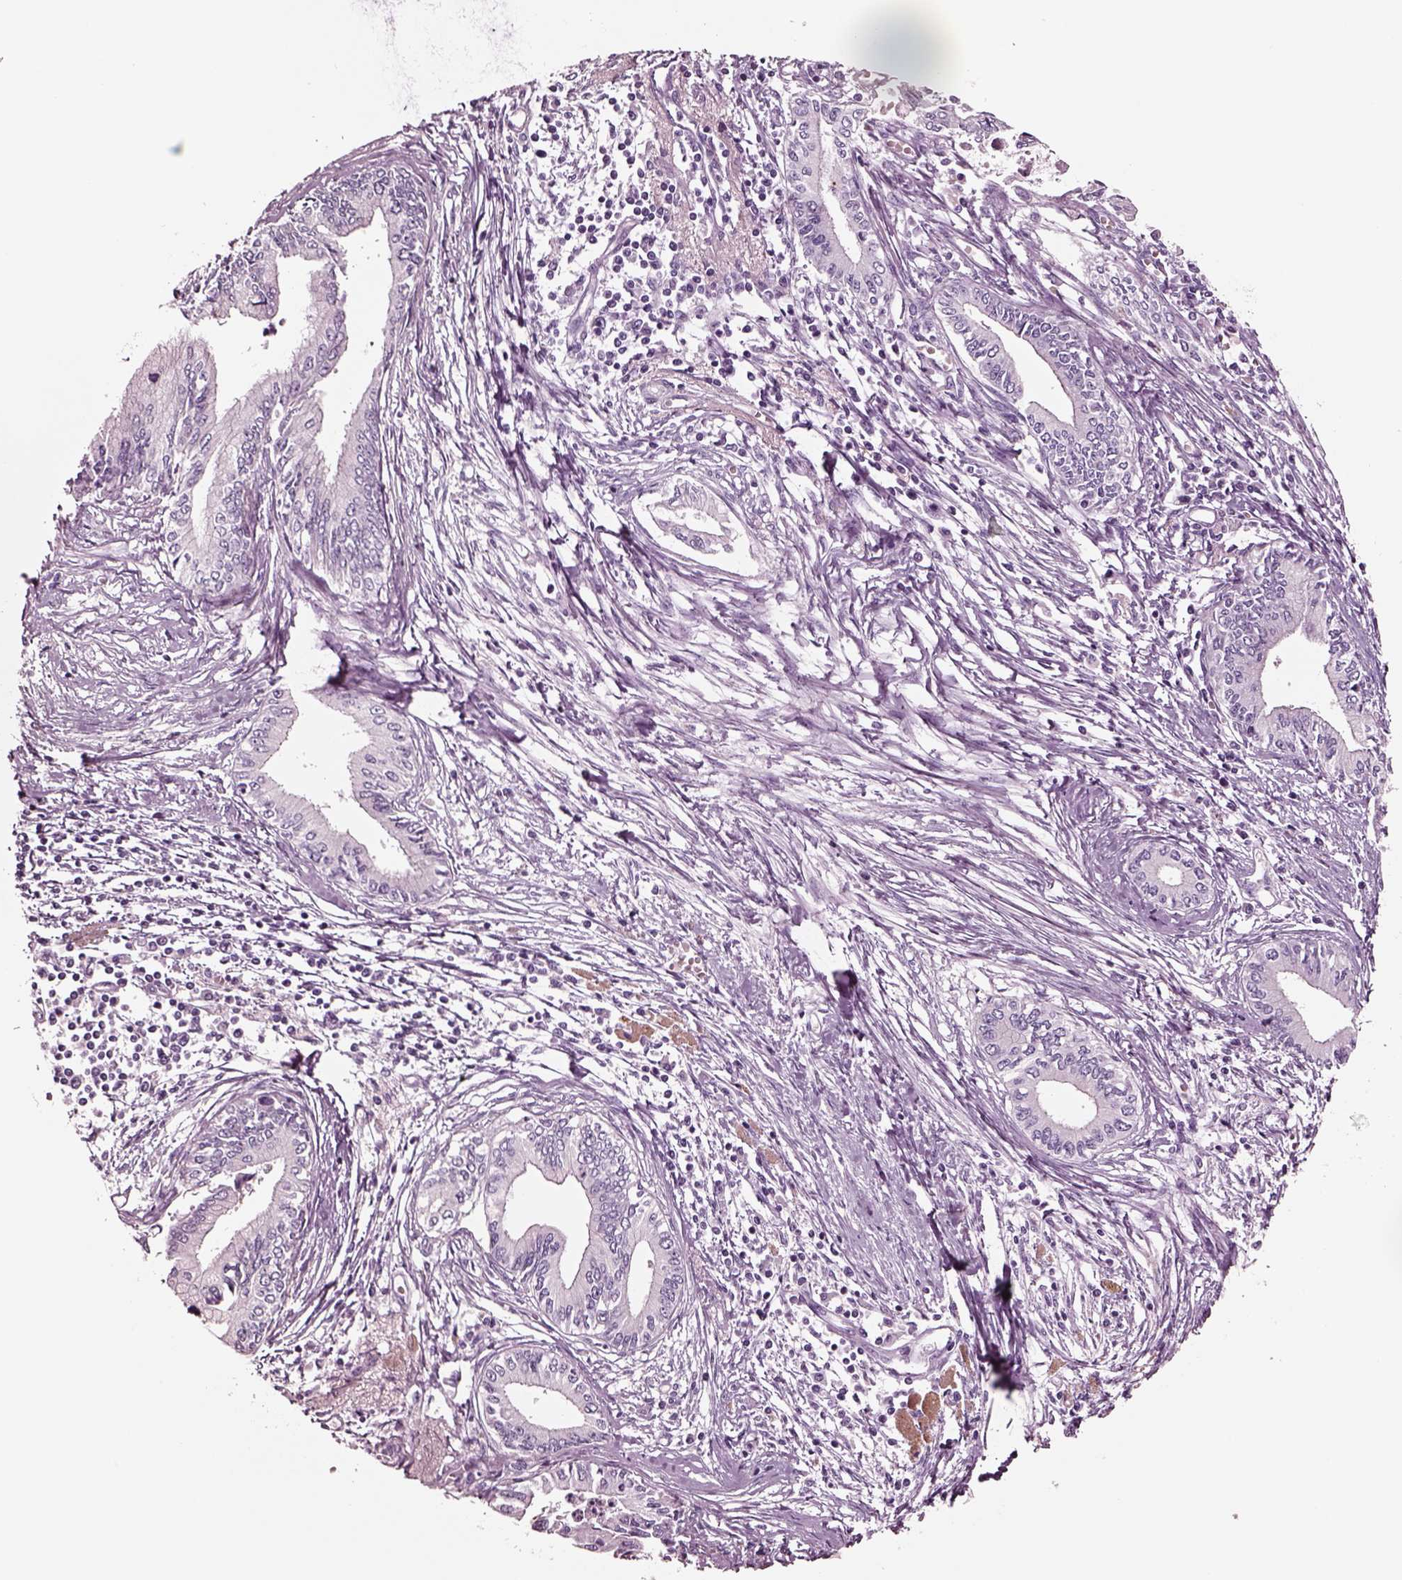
{"staining": {"intensity": "negative", "quantity": "none", "location": "none"}, "tissue": "pancreatic cancer", "cell_type": "Tumor cells", "image_type": "cancer", "snomed": [{"axis": "morphology", "description": "Adenocarcinoma, NOS"}, {"axis": "topography", "description": "Pancreas"}], "caption": "IHC image of neoplastic tissue: human adenocarcinoma (pancreatic) stained with DAB reveals no significant protein staining in tumor cells.", "gene": "NMRK2", "patient": {"sex": "female", "age": 61}}